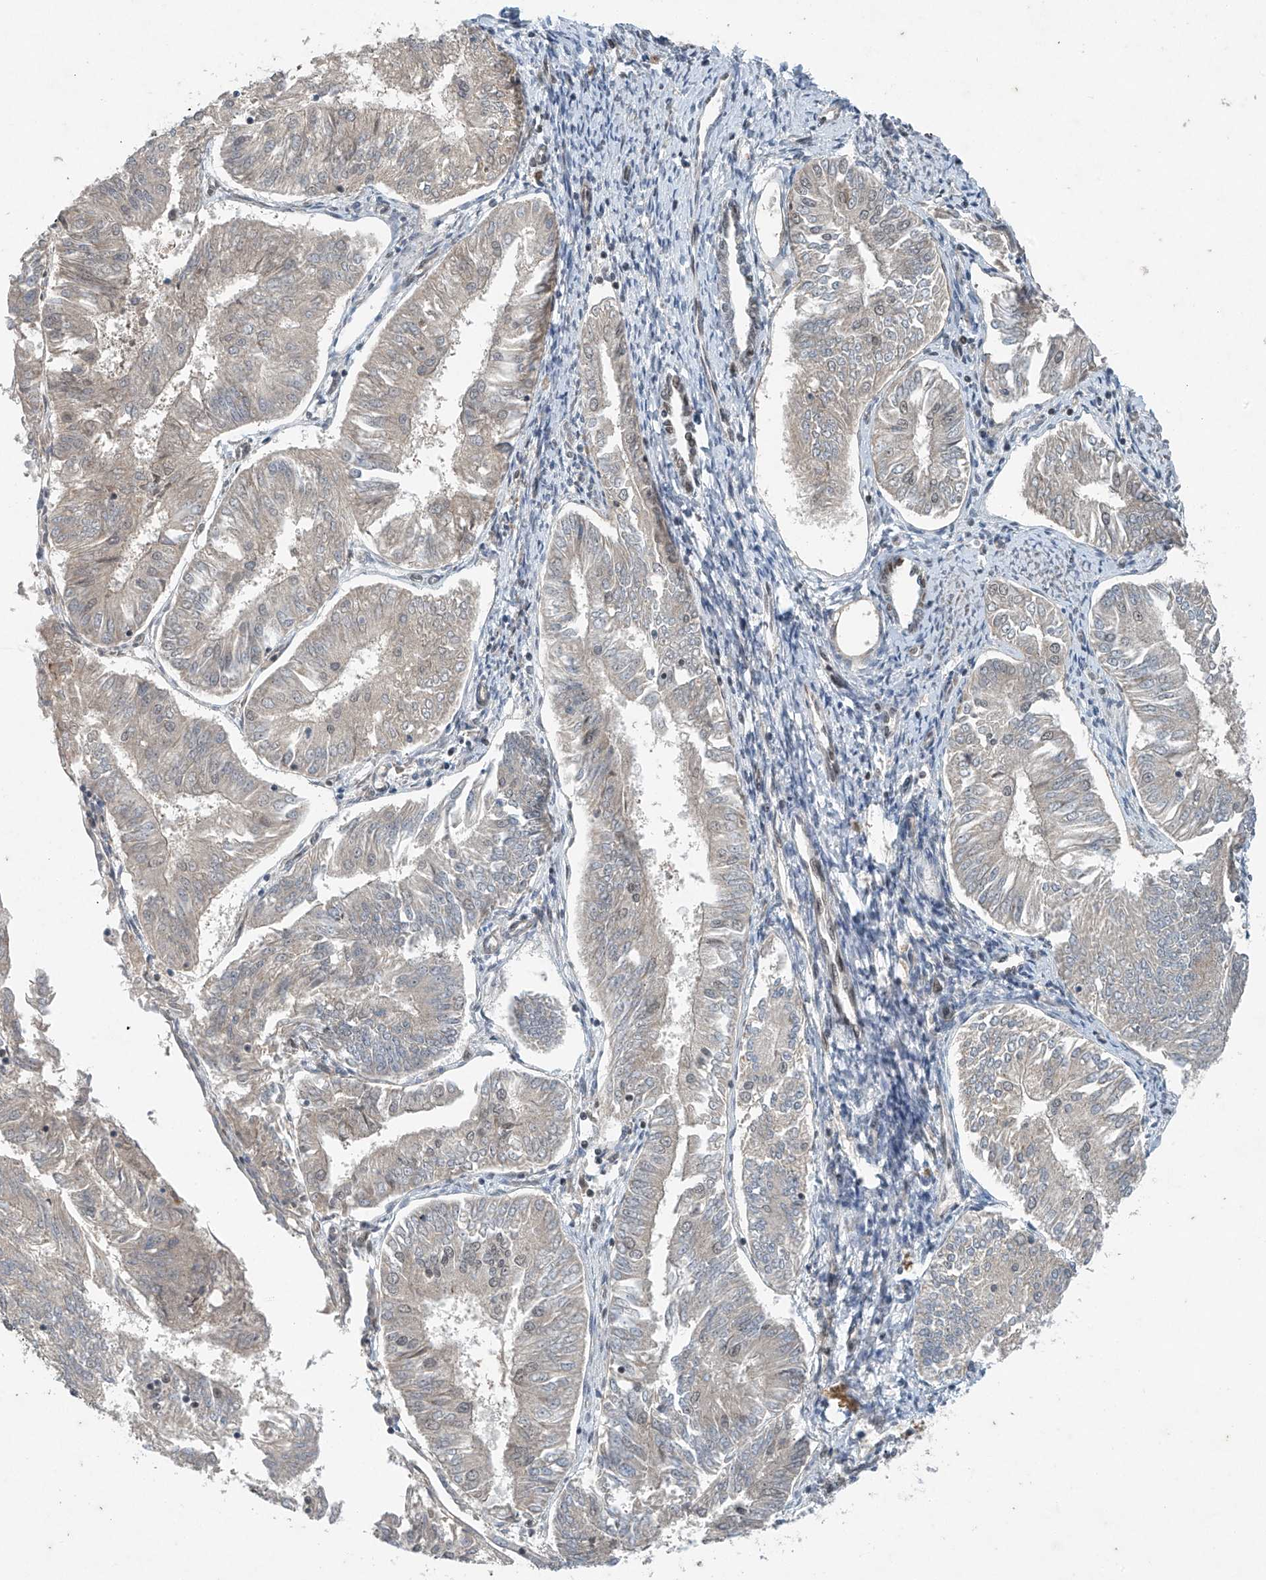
{"staining": {"intensity": "negative", "quantity": "none", "location": "none"}, "tissue": "endometrial cancer", "cell_type": "Tumor cells", "image_type": "cancer", "snomed": [{"axis": "morphology", "description": "Adenocarcinoma, NOS"}, {"axis": "topography", "description": "Endometrium"}], "caption": "A micrograph of human endometrial adenocarcinoma is negative for staining in tumor cells.", "gene": "TAF8", "patient": {"sex": "female", "age": 58}}